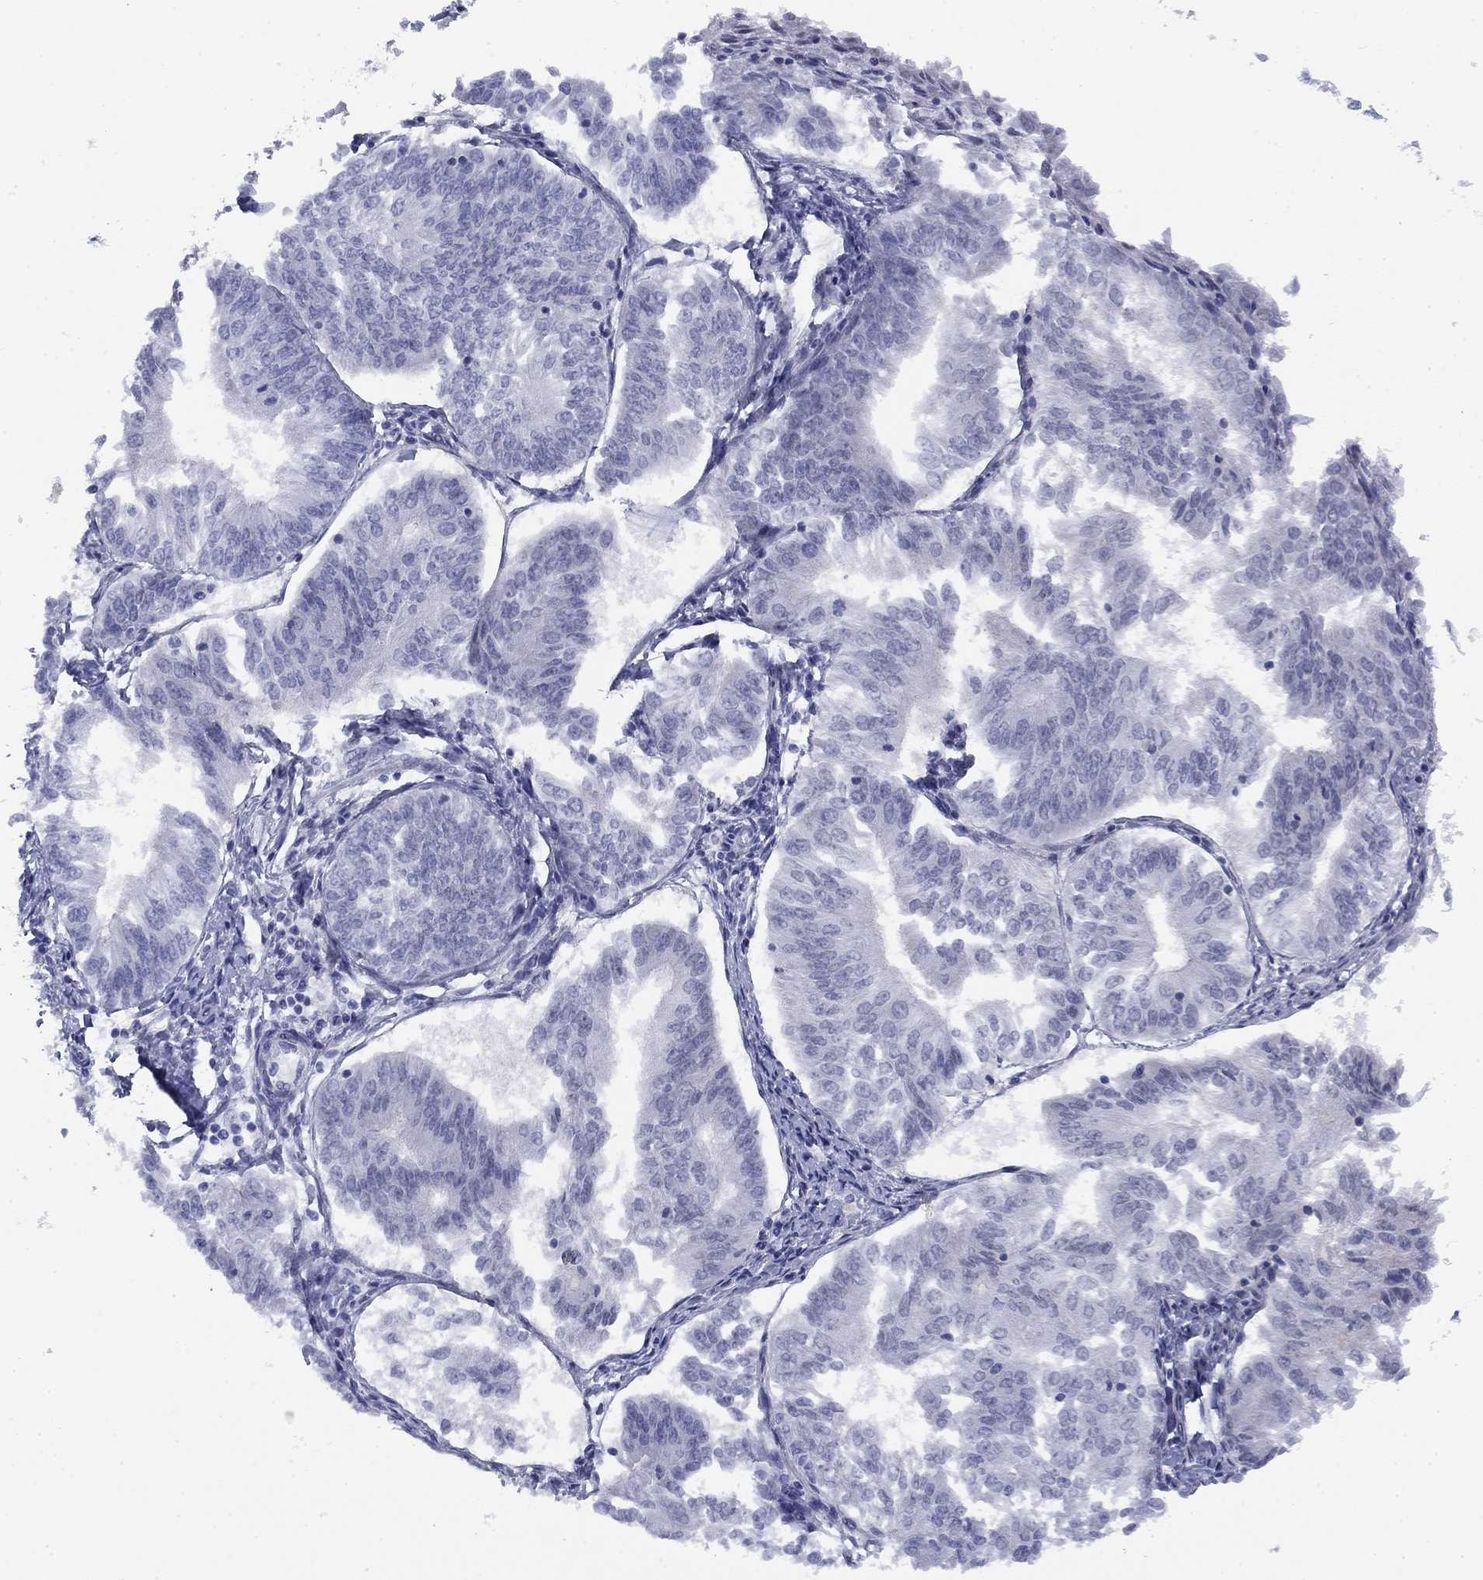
{"staining": {"intensity": "negative", "quantity": "none", "location": "none"}, "tissue": "endometrial cancer", "cell_type": "Tumor cells", "image_type": "cancer", "snomed": [{"axis": "morphology", "description": "Adenocarcinoma, NOS"}, {"axis": "topography", "description": "Endometrium"}], "caption": "This histopathology image is of endometrial cancer stained with immunohistochemistry (IHC) to label a protein in brown with the nuclei are counter-stained blue. There is no positivity in tumor cells.", "gene": "TIGD4", "patient": {"sex": "female", "age": 58}}